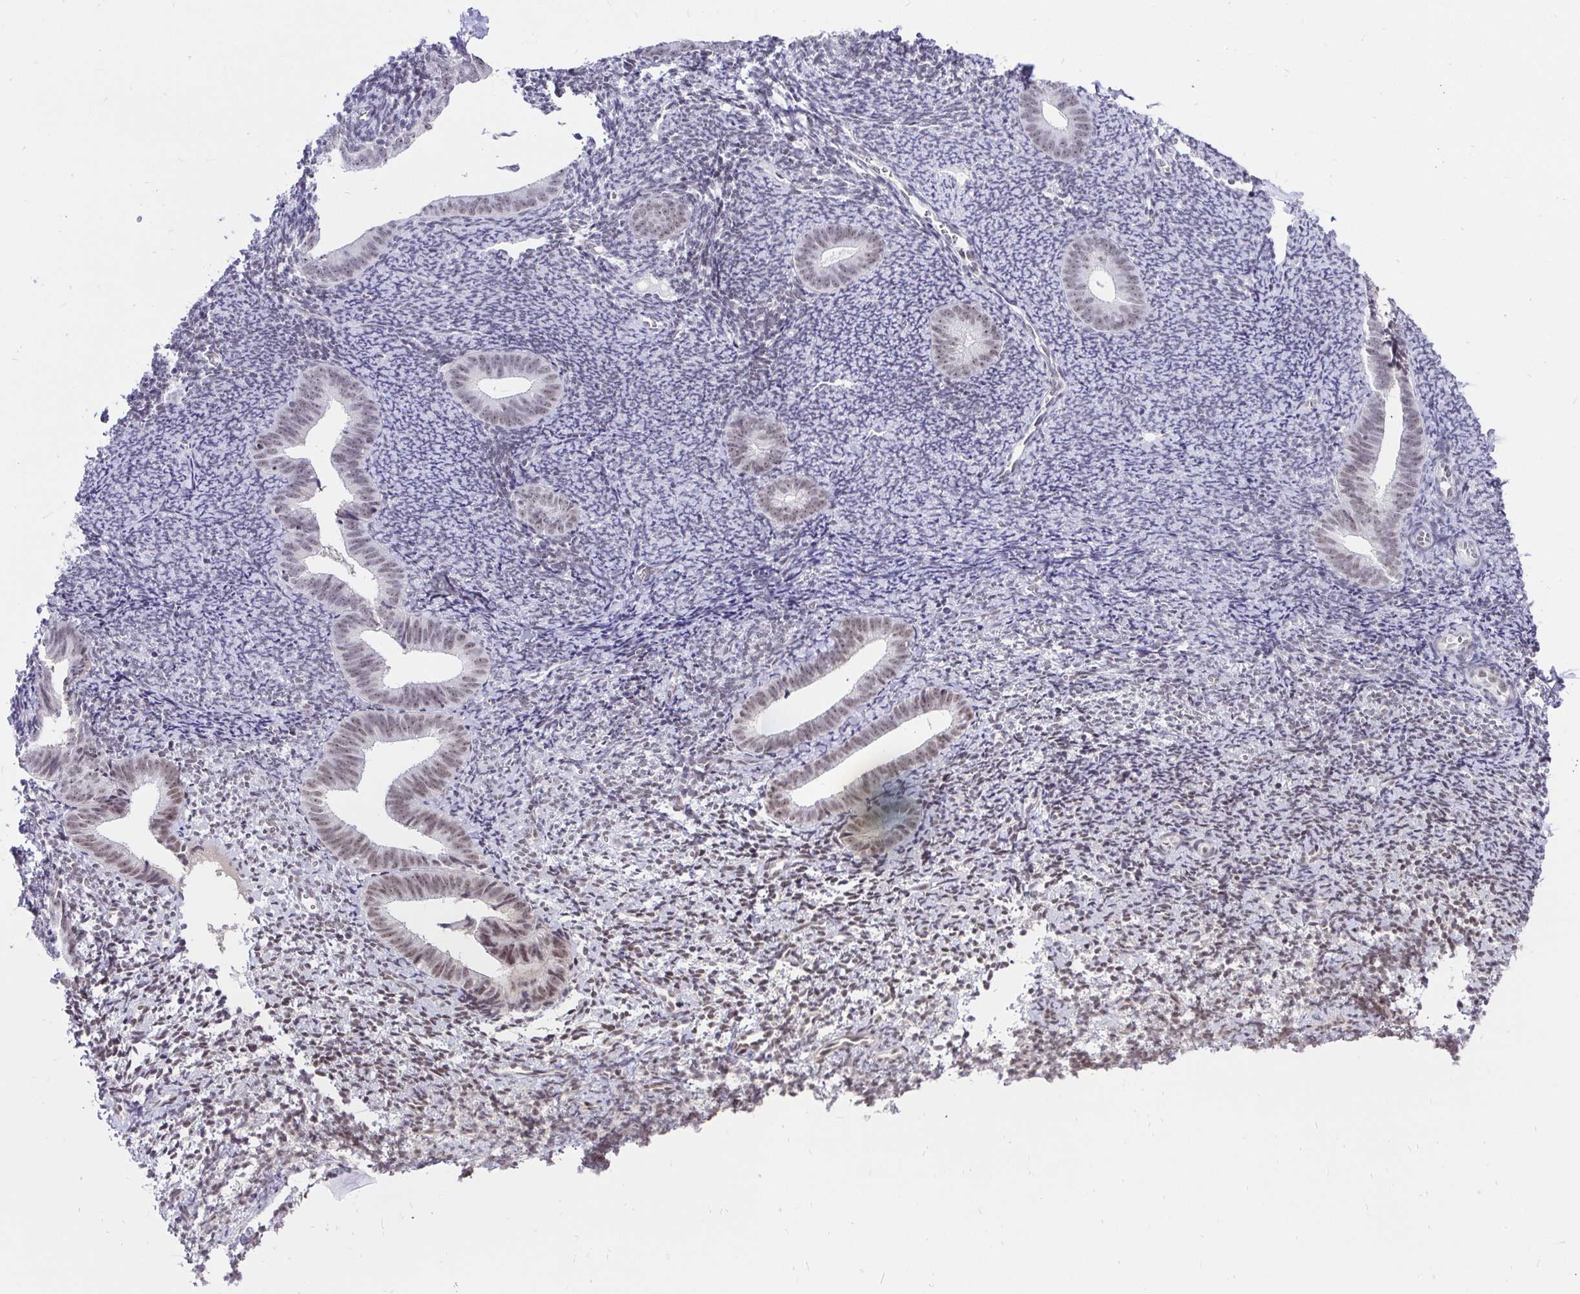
{"staining": {"intensity": "weak", "quantity": "<25%", "location": "nuclear"}, "tissue": "endometrium", "cell_type": "Cells in endometrial stroma", "image_type": "normal", "snomed": [{"axis": "morphology", "description": "Normal tissue, NOS"}, {"axis": "topography", "description": "Endometrium"}], "caption": "Immunohistochemistry photomicrograph of unremarkable endometrium: human endometrium stained with DAB demonstrates no significant protein positivity in cells in endometrial stroma.", "gene": "ZNF860", "patient": {"sex": "female", "age": 39}}